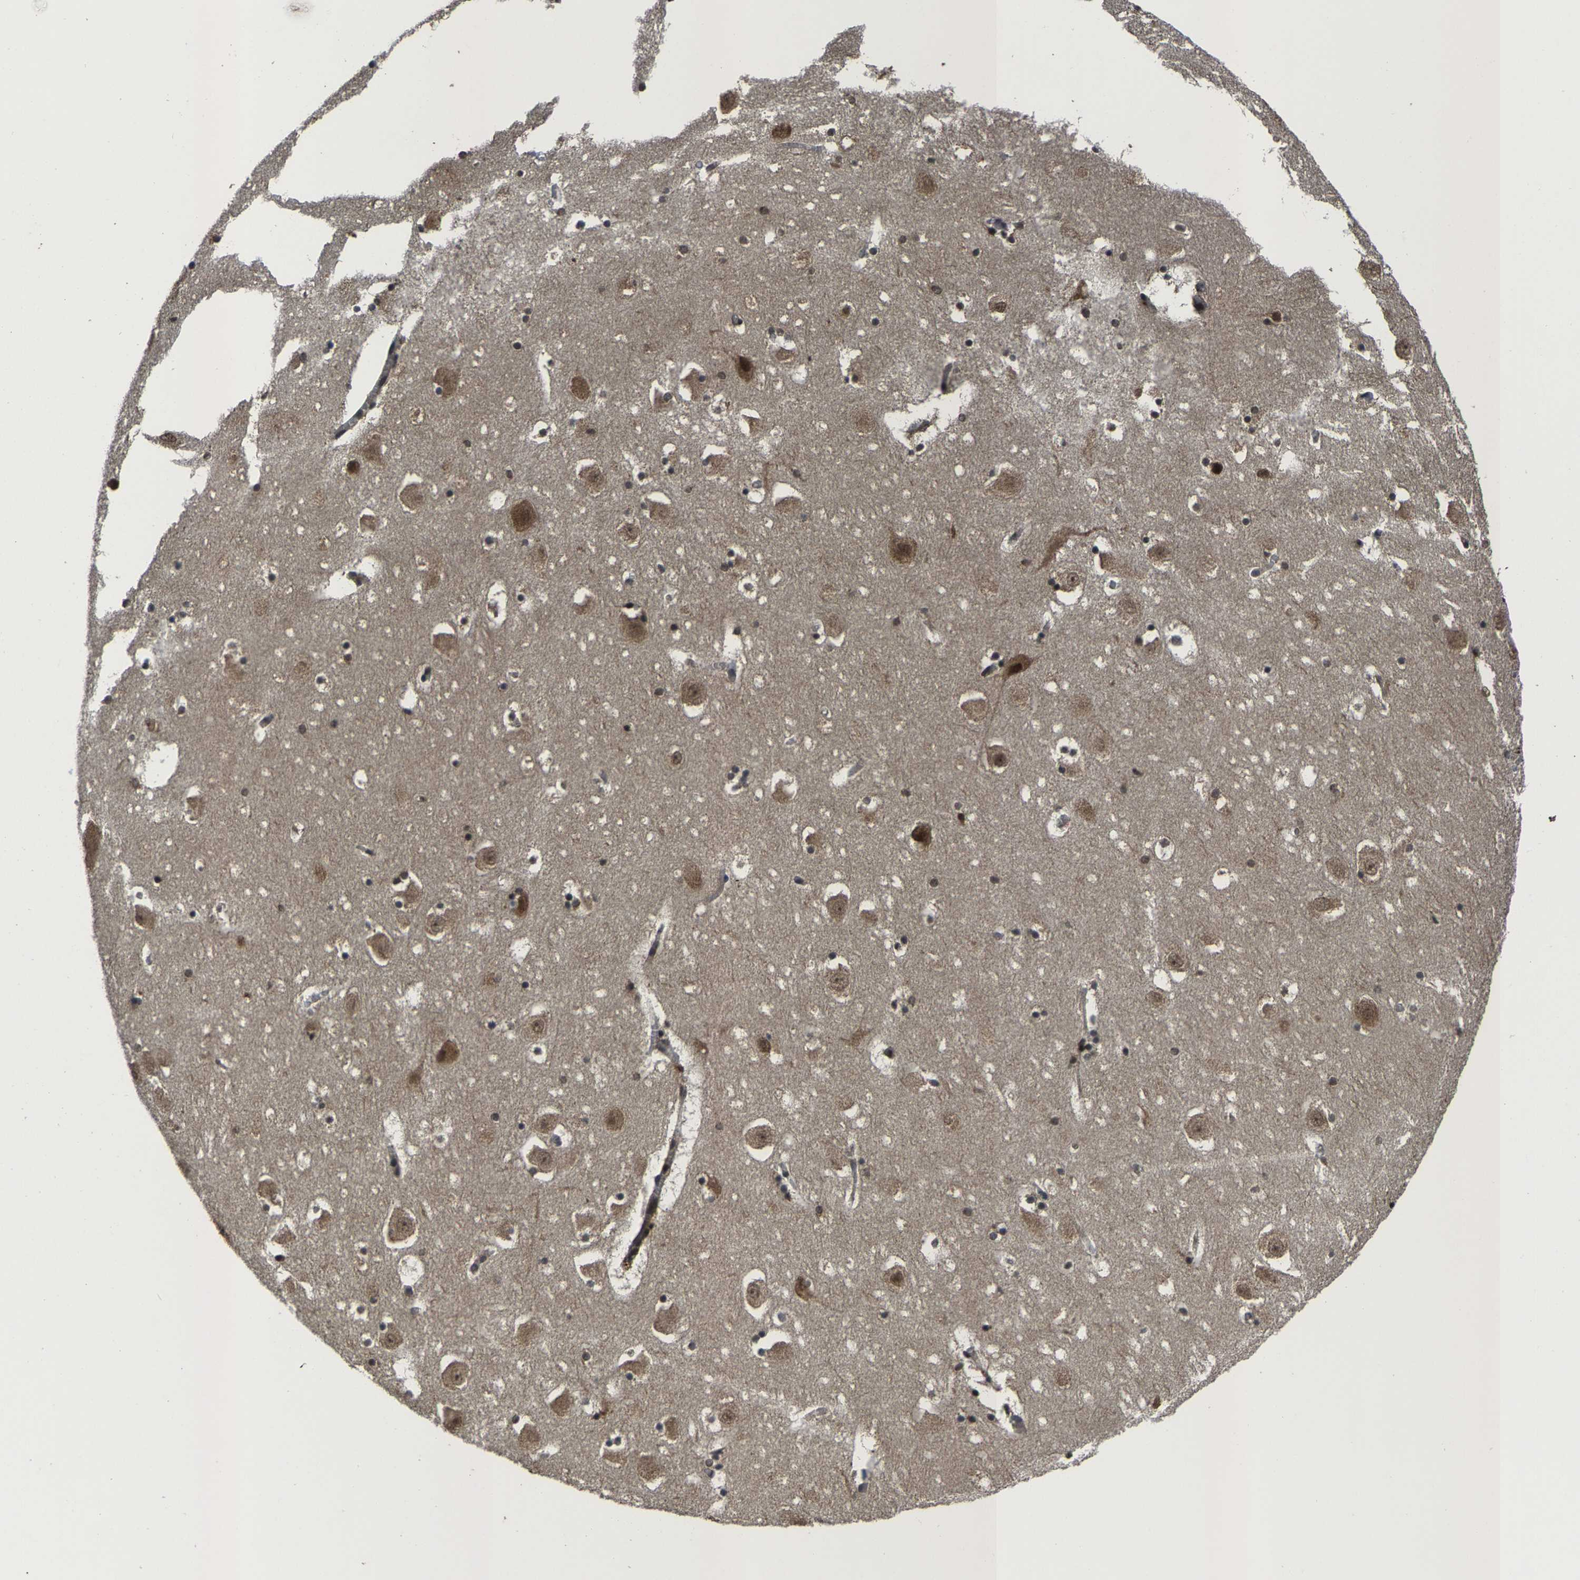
{"staining": {"intensity": "moderate", "quantity": "<25%", "location": "cytoplasmic/membranous"}, "tissue": "hippocampus", "cell_type": "Glial cells", "image_type": "normal", "snomed": [{"axis": "morphology", "description": "Normal tissue, NOS"}, {"axis": "topography", "description": "Hippocampus"}], "caption": "Immunohistochemistry (IHC) histopathology image of unremarkable hippocampus: human hippocampus stained using immunohistochemistry (IHC) displays low levels of moderate protein expression localized specifically in the cytoplasmic/membranous of glial cells, appearing as a cytoplasmic/membranous brown color.", "gene": "HUWE1", "patient": {"sex": "male", "age": 45}}